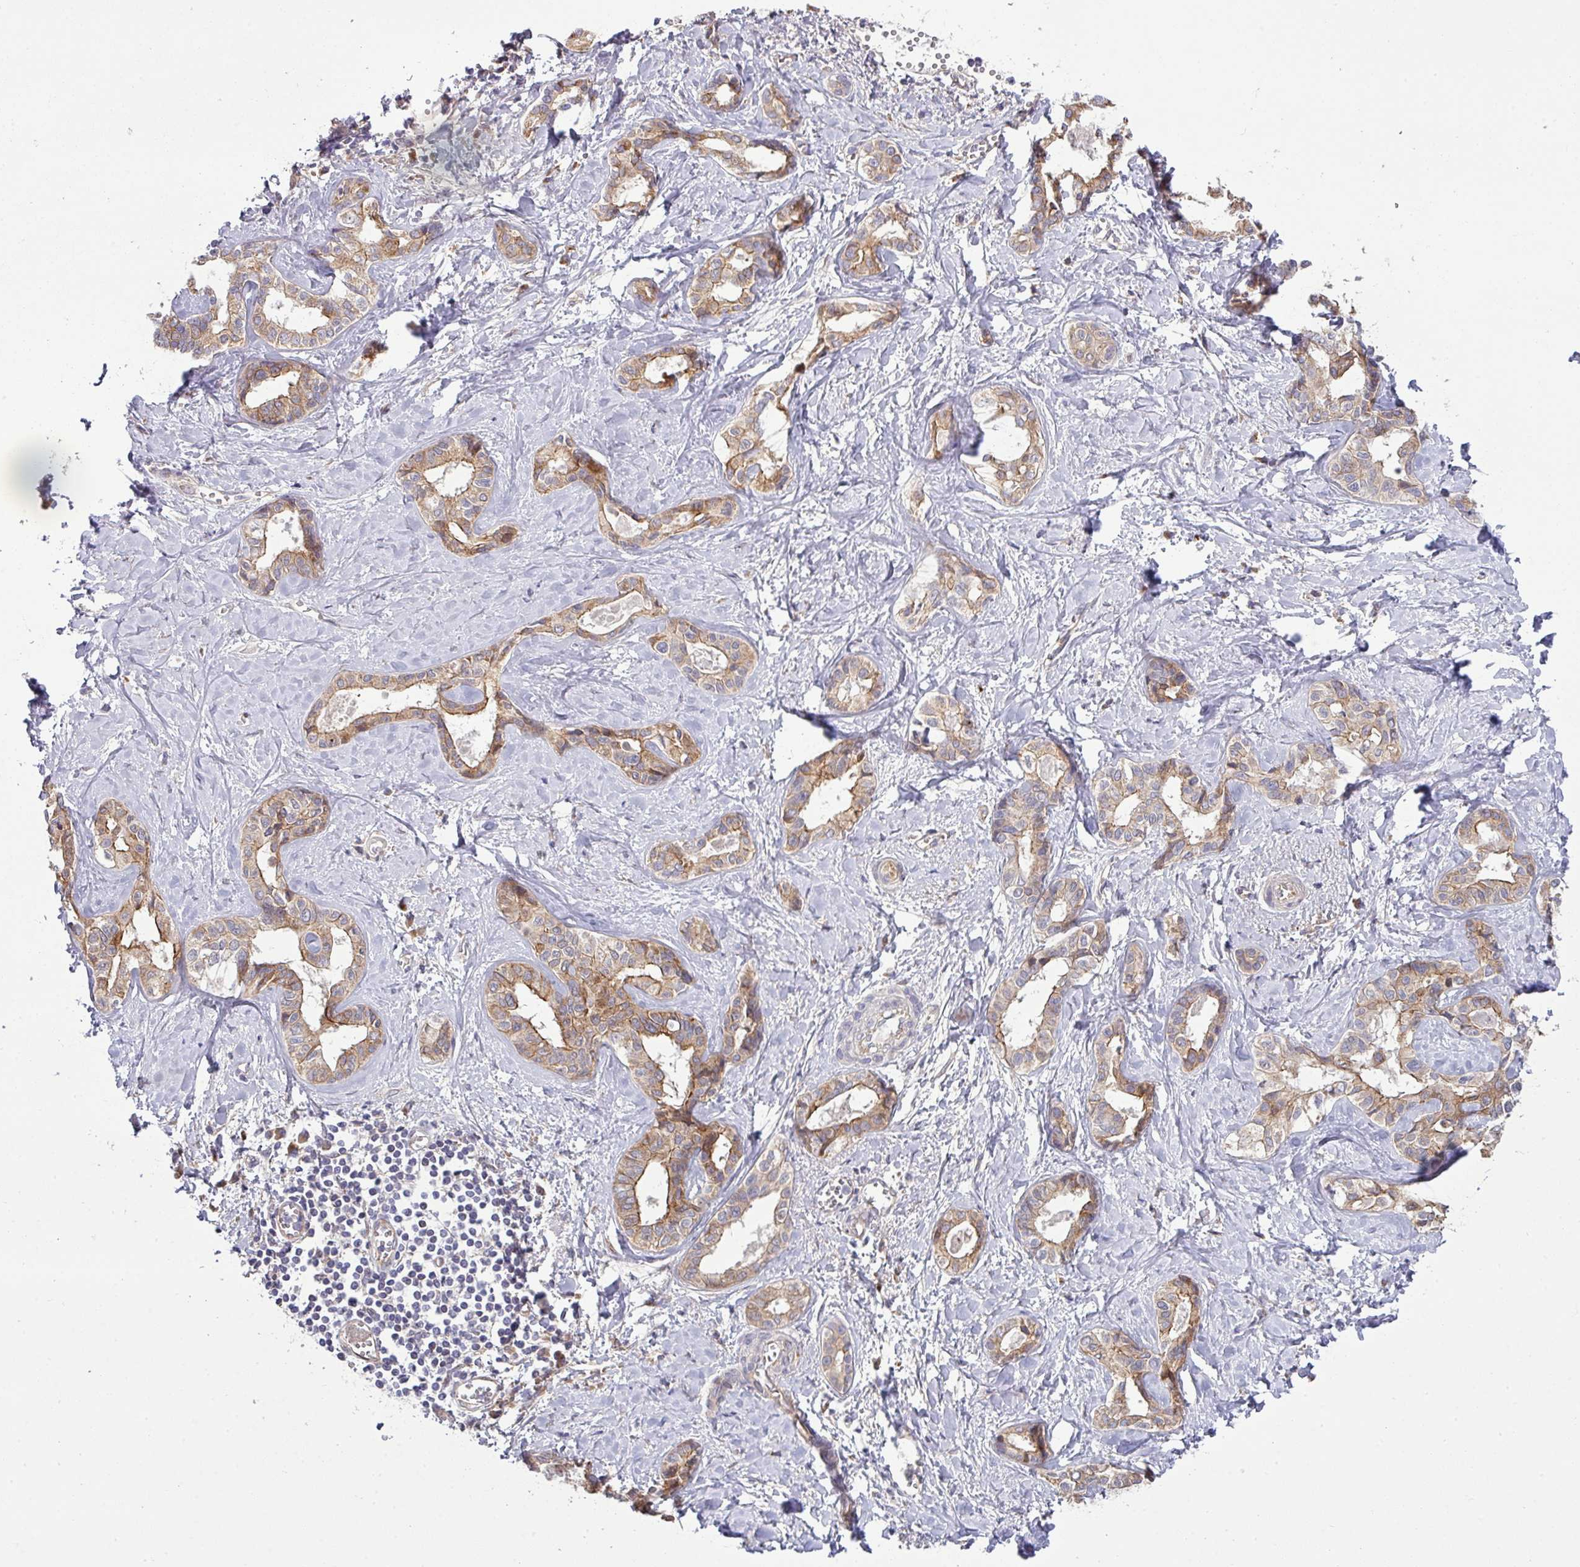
{"staining": {"intensity": "moderate", "quantity": ">75%", "location": "cytoplasmic/membranous"}, "tissue": "liver cancer", "cell_type": "Tumor cells", "image_type": "cancer", "snomed": [{"axis": "morphology", "description": "Cholangiocarcinoma"}, {"axis": "topography", "description": "Liver"}], "caption": "Liver cancer stained with DAB immunohistochemistry (IHC) reveals medium levels of moderate cytoplasmic/membranous expression in about >75% of tumor cells.", "gene": "TIMMDC1", "patient": {"sex": "female", "age": 77}}